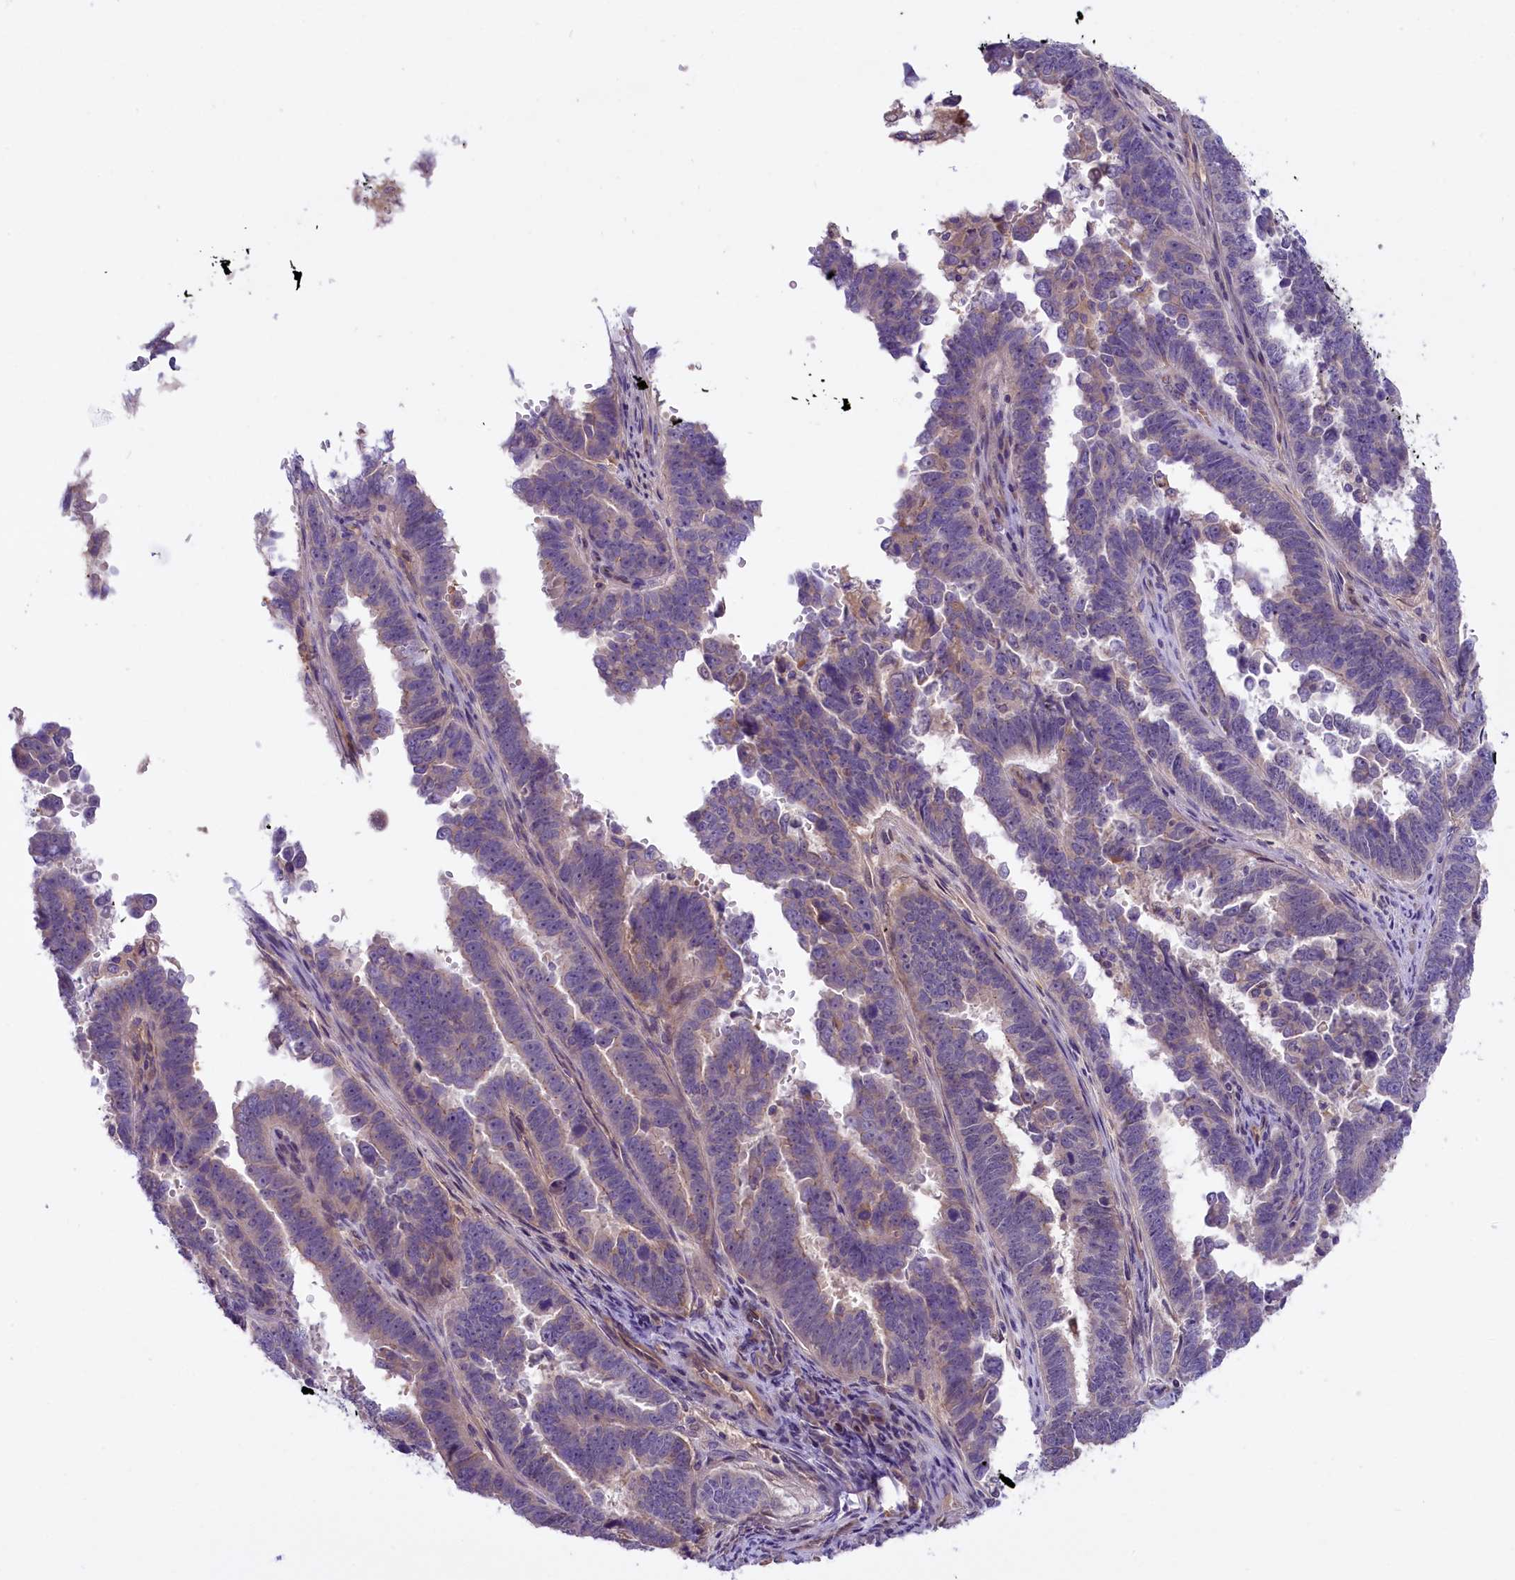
{"staining": {"intensity": "negative", "quantity": "none", "location": "none"}, "tissue": "endometrial cancer", "cell_type": "Tumor cells", "image_type": "cancer", "snomed": [{"axis": "morphology", "description": "Adenocarcinoma, NOS"}, {"axis": "topography", "description": "Endometrium"}], "caption": "Tumor cells are negative for brown protein staining in adenocarcinoma (endometrial).", "gene": "CCDC32", "patient": {"sex": "female", "age": 75}}